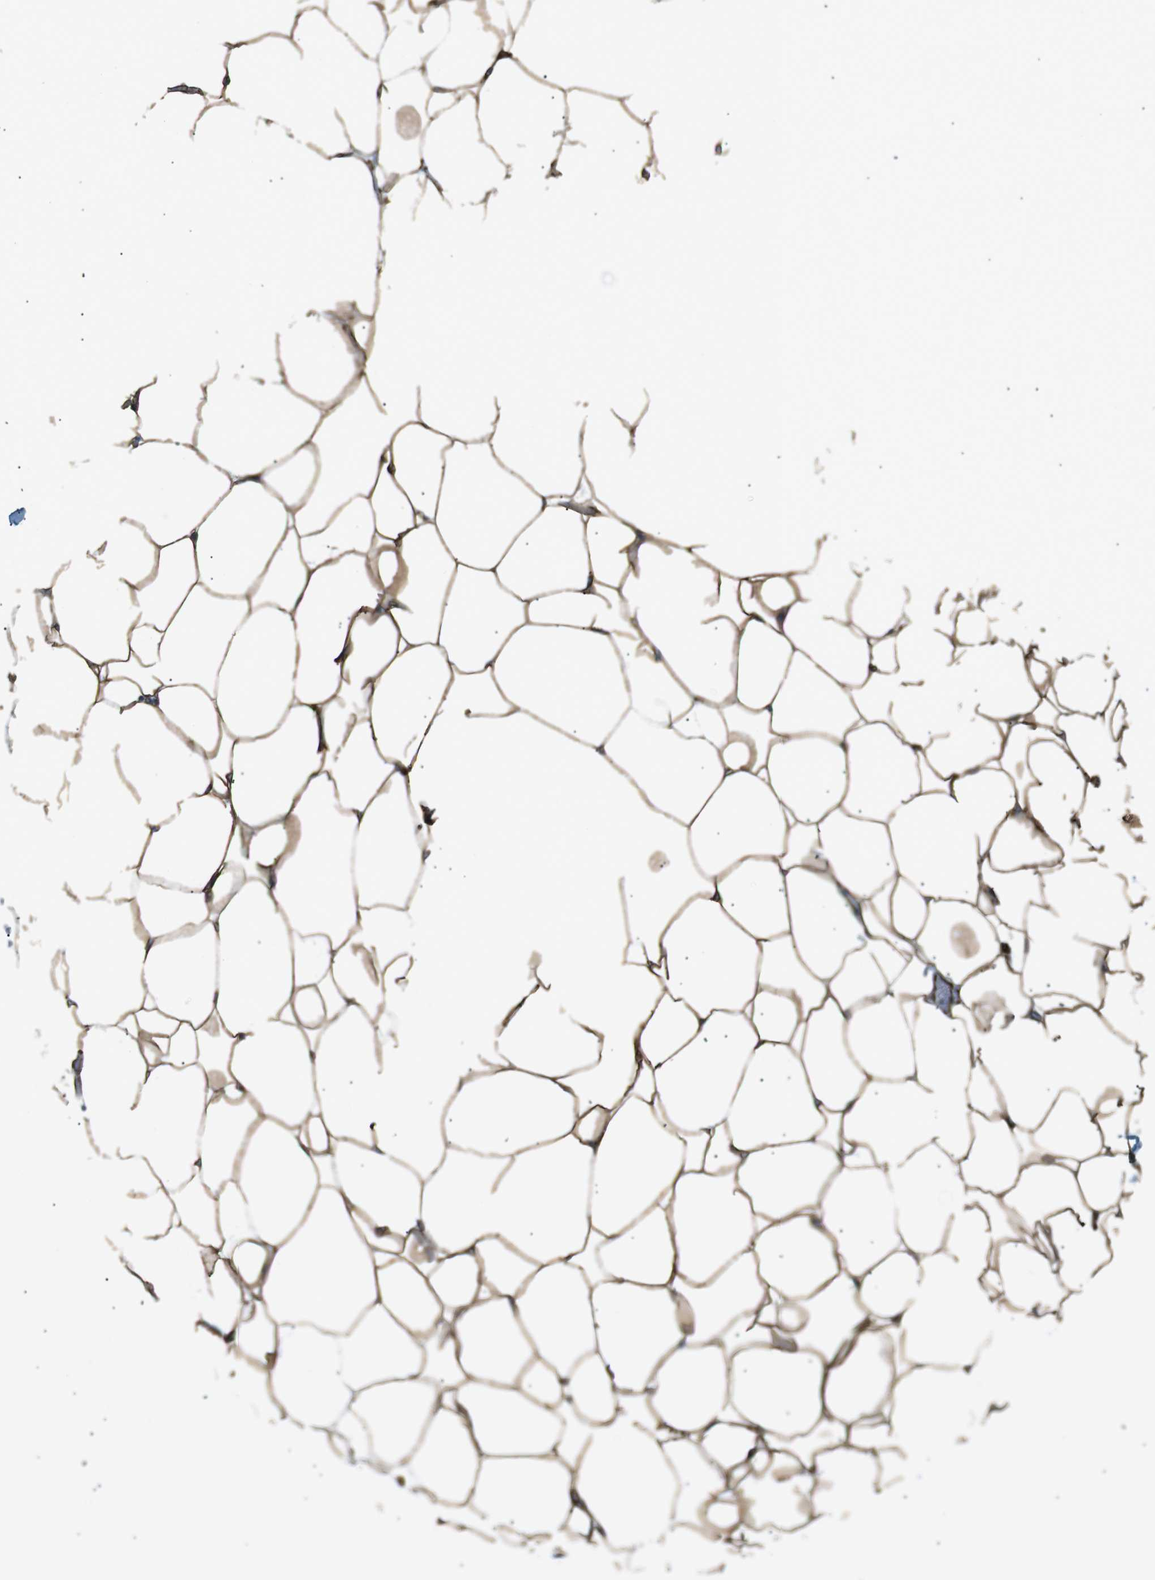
{"staining": {"intensity": "moderate", "quantity": ">75%", "location": "cytoplasmic/membranous"}, "tissue": "adipose tissue", "cell_type": "Adipocytes", "image_type": "normal", "snomed": [{"axis": "morphology", "description": "Normal tissue, NOS"}, {"axis": "topography", "description": "Breast"}, {"axis": "topography", "description": "Adipose tissue"}], "caption": "A medium amount of moderate cytoplasmic/membranous expression is identified in about >75% of adipocytes in normal adipose tissue. The staining is performed using DAB brown chromogen to label protein expression. The nuclei are counter-stained blue using hematoxylin.", "gene": "ZDHHC6", "patient": {"sex": "female", "age": 25}}